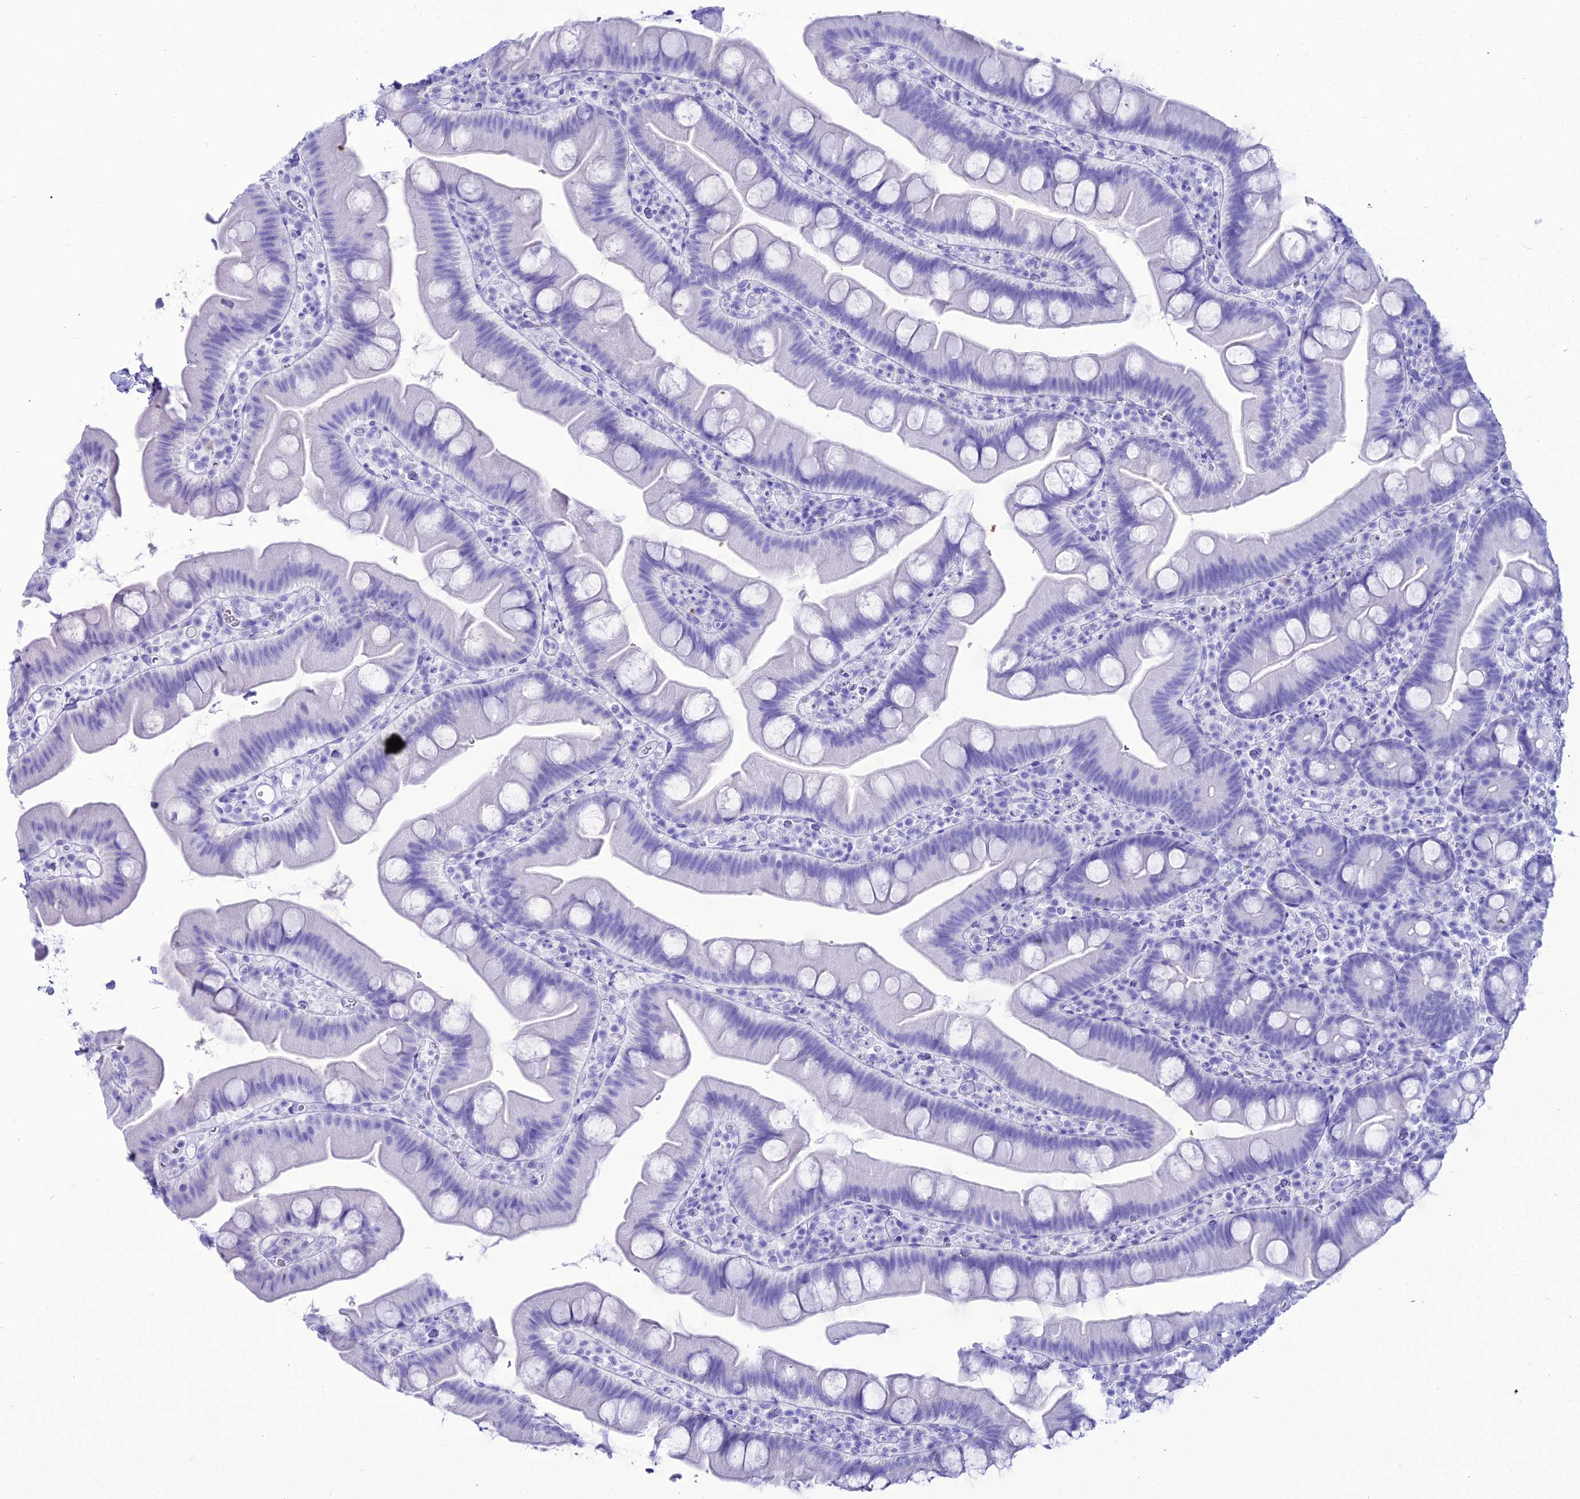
{"staining": {"intensity": "negative", "quantity": "none", "location": "none"}, "tissue": "small intestine", "cell_type": "Glandular cells", "image_type": "normal", "snomed": [{"axis": "morphology", "description": "Normal tissue, NOS"}, {"axis": "topography", "description": "Small intestine"}], "caption": "Immunohistochemistry histopathology image of benign small intestine stained for a protein (brown), which shows no positivity in glandular cells. The staining was performed using DAB (3,3'-diaminobenzidine) to visualize the protein expression in brown, while the nuclei were stained in blue with hematoxylin (Magnification: 20x).", "gene": "PNMA5", "patient": {"sex": "female", "age": 68}}